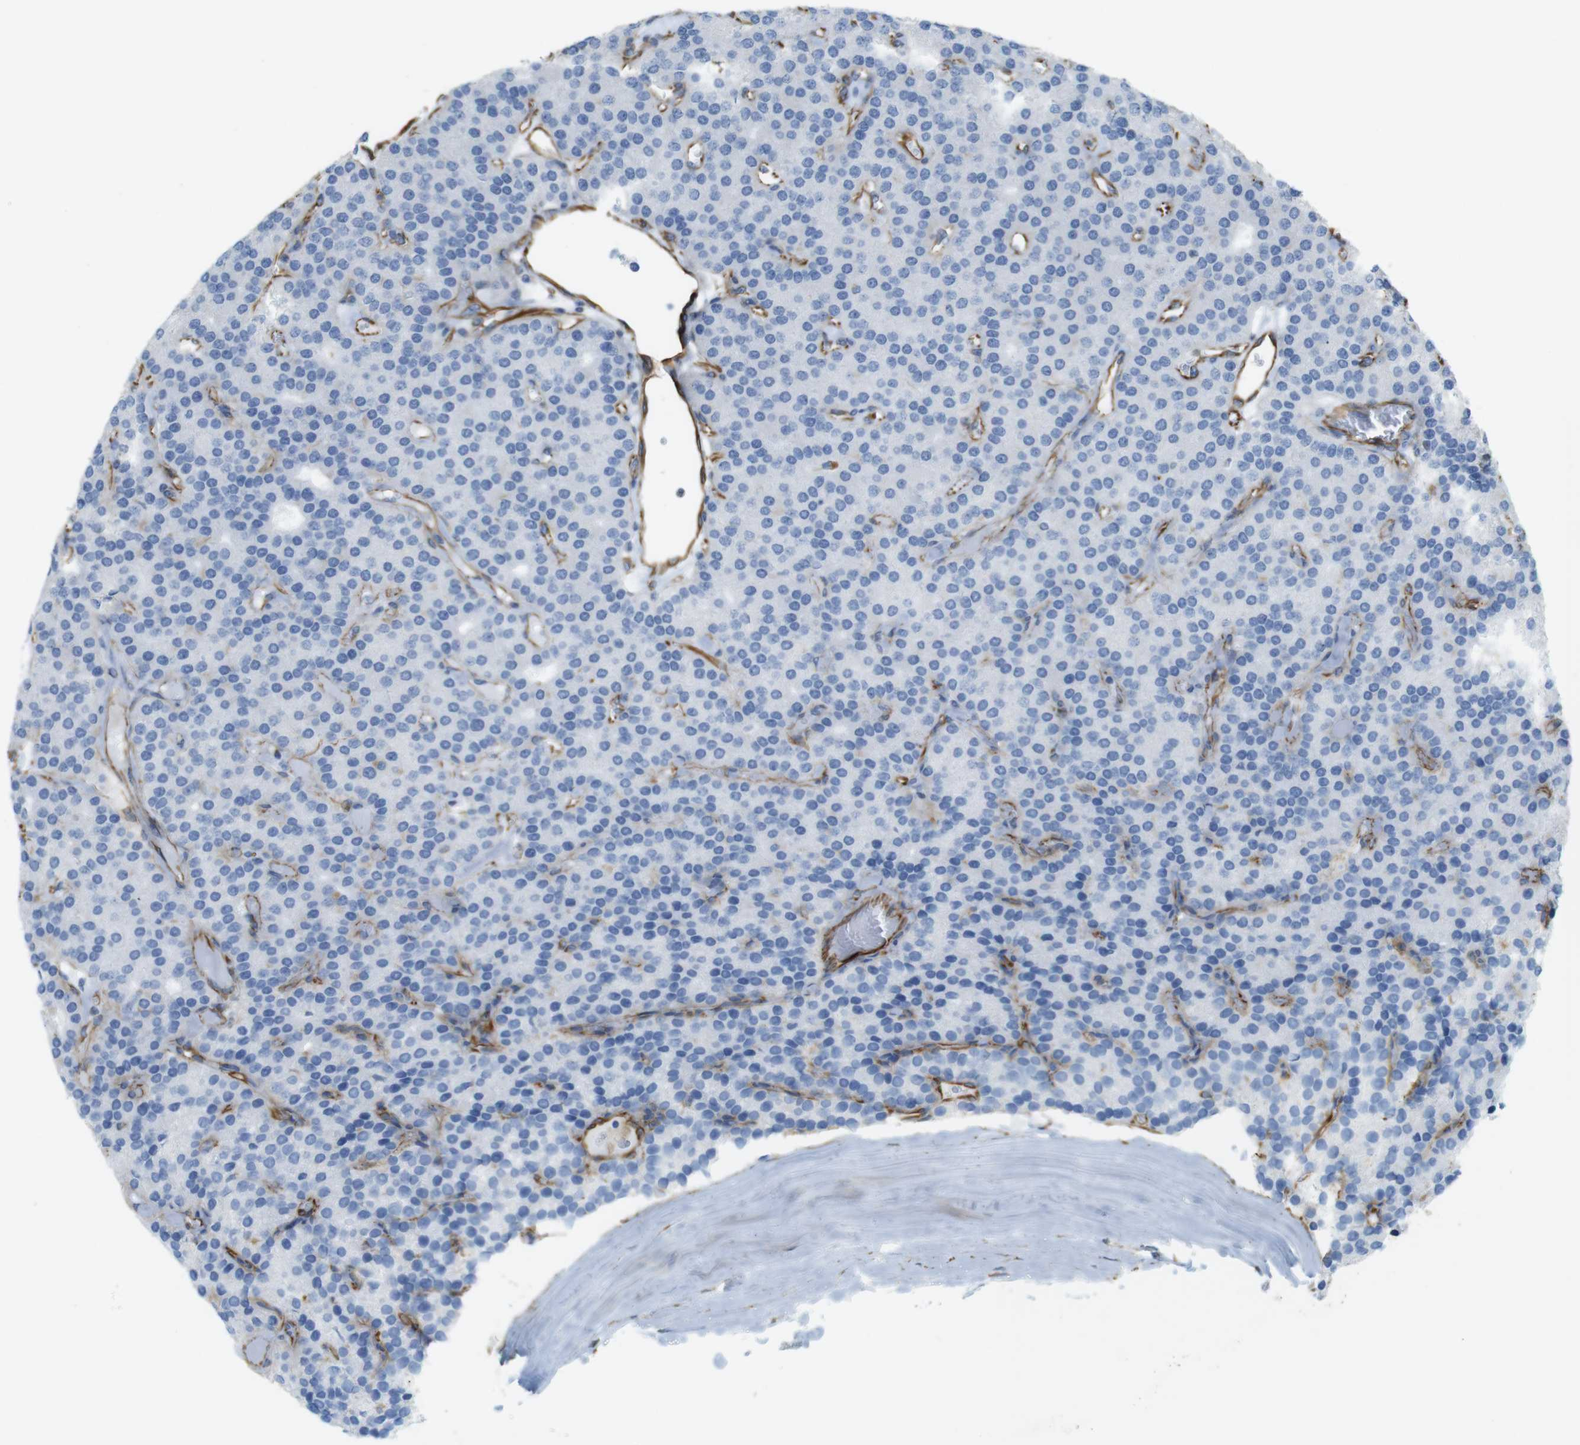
{"staining": {"intensity": "negative", "quantity": "none", "location": "none"}, "tissue": "parathyroid gland", "cell_type": "Glandular cells", "image_type": "normal", "snomed": [{"axis": "morphology", "description": "Normal tissue, NOS"}, {"axis": "morphology", "description": "Adenoma, NOS"}, {"axis": "topography", "description": "Parathyroid gland"}], "caption": "Glandular cells show no significant protein expression in normal parathyroid gland. The staining was performed using DAB (3,3'-diaminobenzidine) to visualize the protein expression in brown, while the nuclei were stained in blue with hematoxylin (Magnification: 20x).", "gene": "MS4A10", "patient": {"sex": "female", "age": 86}}